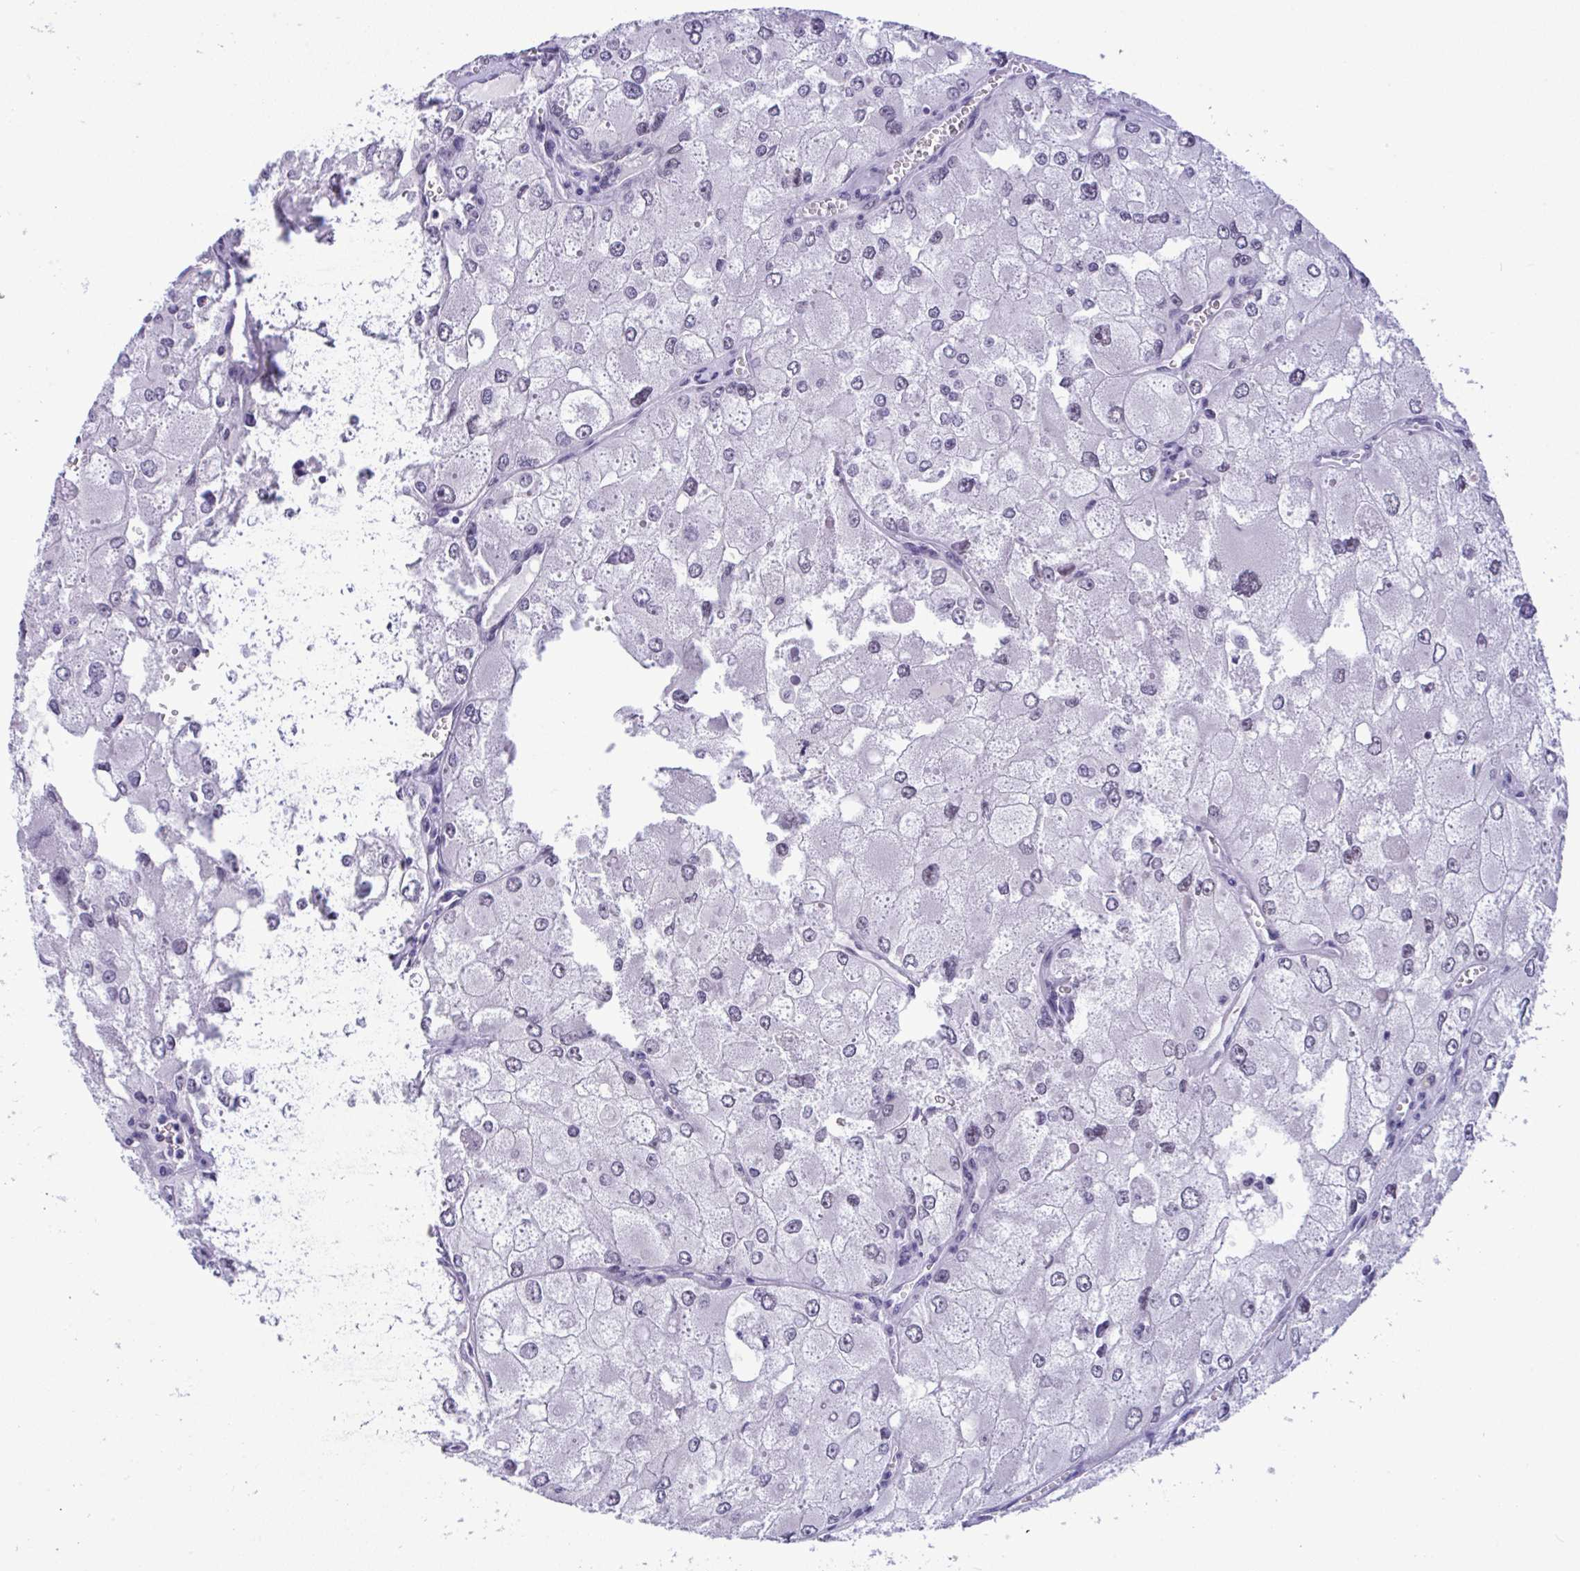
{"staining": {"intensity": "negative", "quantity": "none", "location": "none"}, "tissue": "renal cancer", "cell_type": "Tumor cells", "image_type": "cancer", "snomed": [{"axis": "morphology", "description": "Adenocarcinoma, NOS"}, {"axis": "topography", "description": "Kidney"}], "caption": "Immunohistochemistry photomicrograph of renal cancer (adenocarcinoma) stained for a protein (brown), which displays no staining in tumor cells.", "gene": "YBX2", "patient": {"sex": "female", "age": 70}}